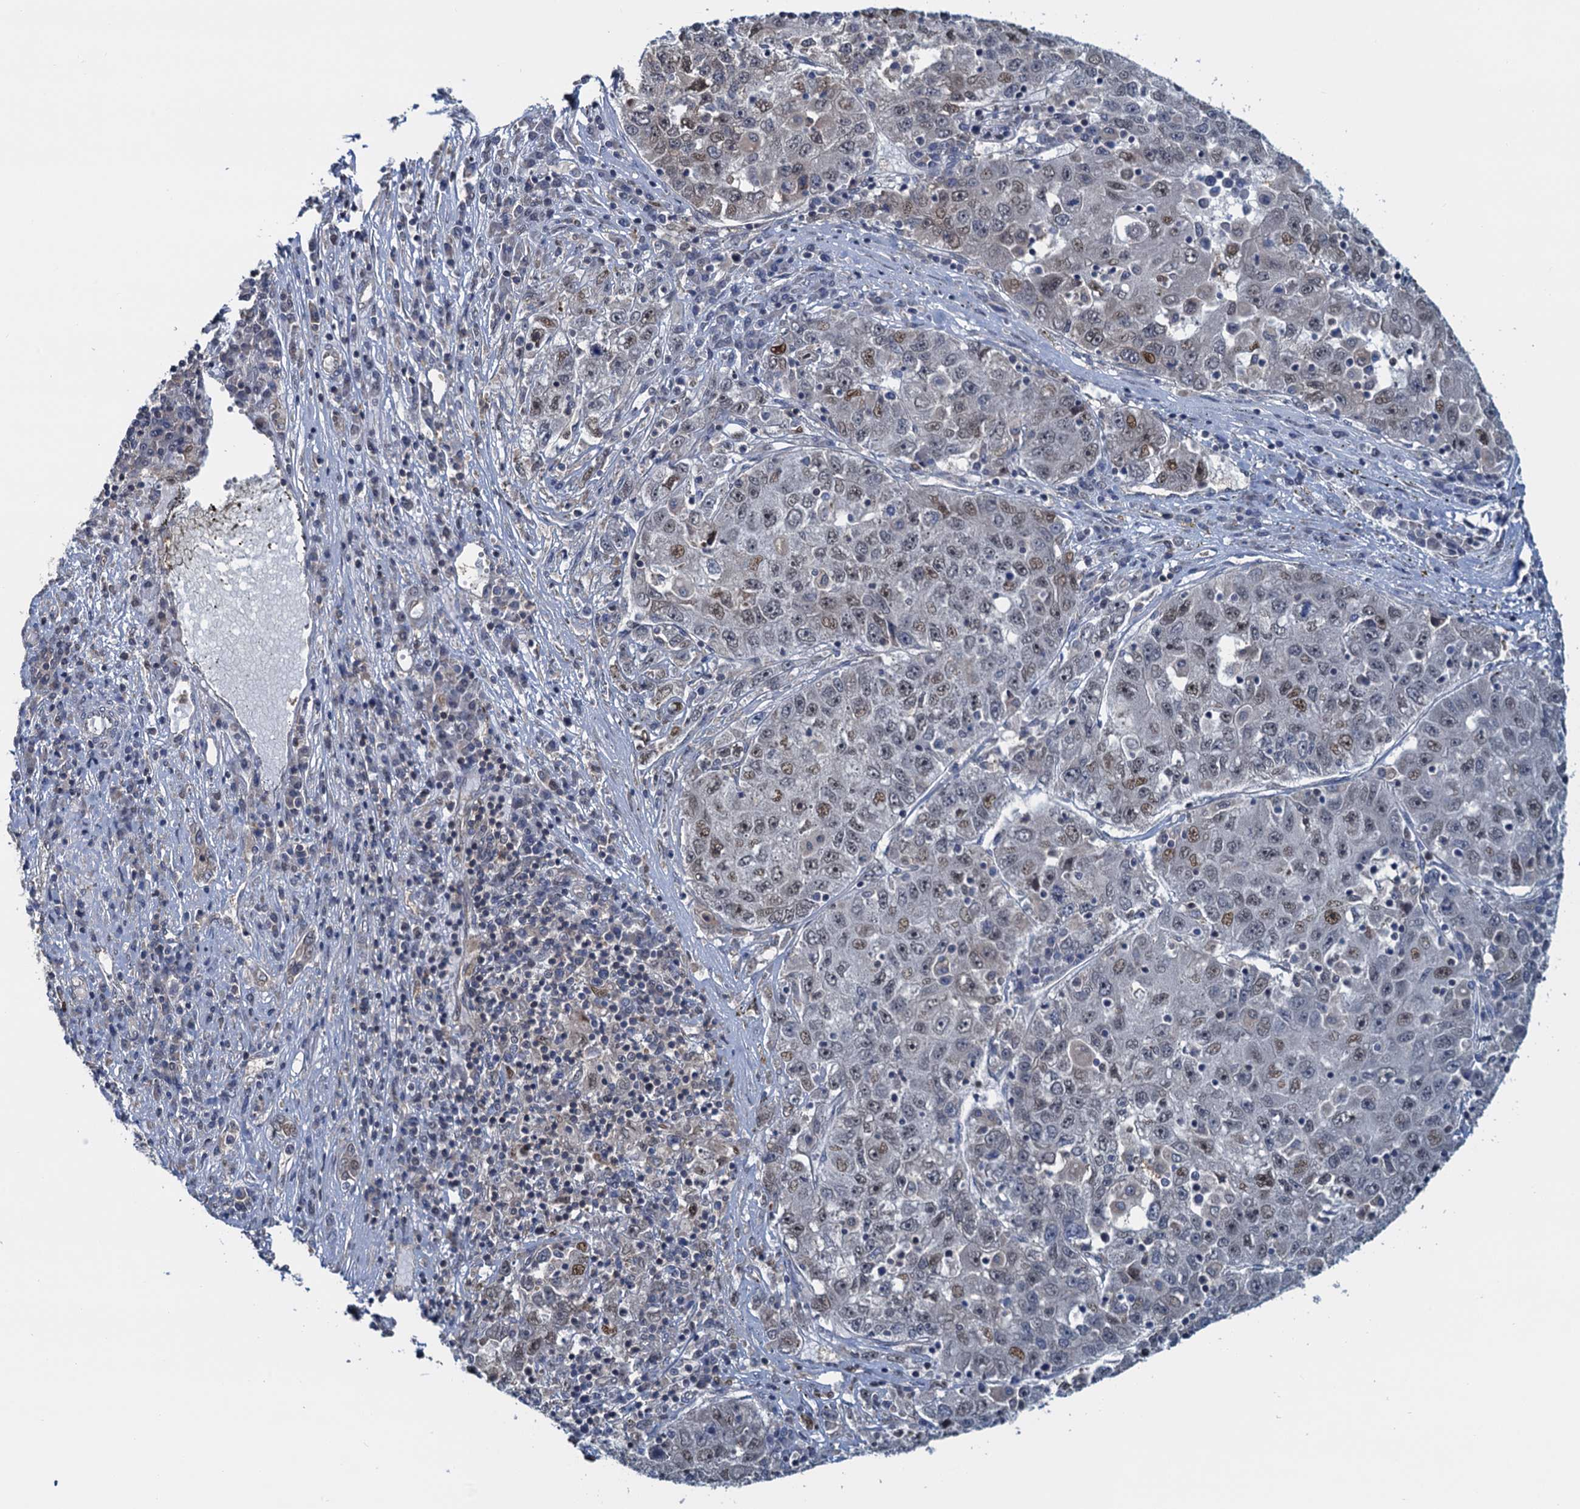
{"staining": {"intensity": "moderate", "quantity": "<25%", "location": "nuclear"}, "tissue": "liver cancer", "cell_type": "Tumor cells", "image_type": "cancer", "snomed": [{"axis": "morphology", "description": "Carcinoma, Hepatocellular, NOS"}, {"axis": "topography", "description": "Liver"}], "caption": "IHC histopathology image of neoplastic tissue: liver cancer stained using IHC reveals low levels of moderate protein expression localized specifically in the nuclear of tumor cells, appearing as a nuclear brown color.", "gene": "RNF125", "patient": {"sex": "male", "age": 49}}